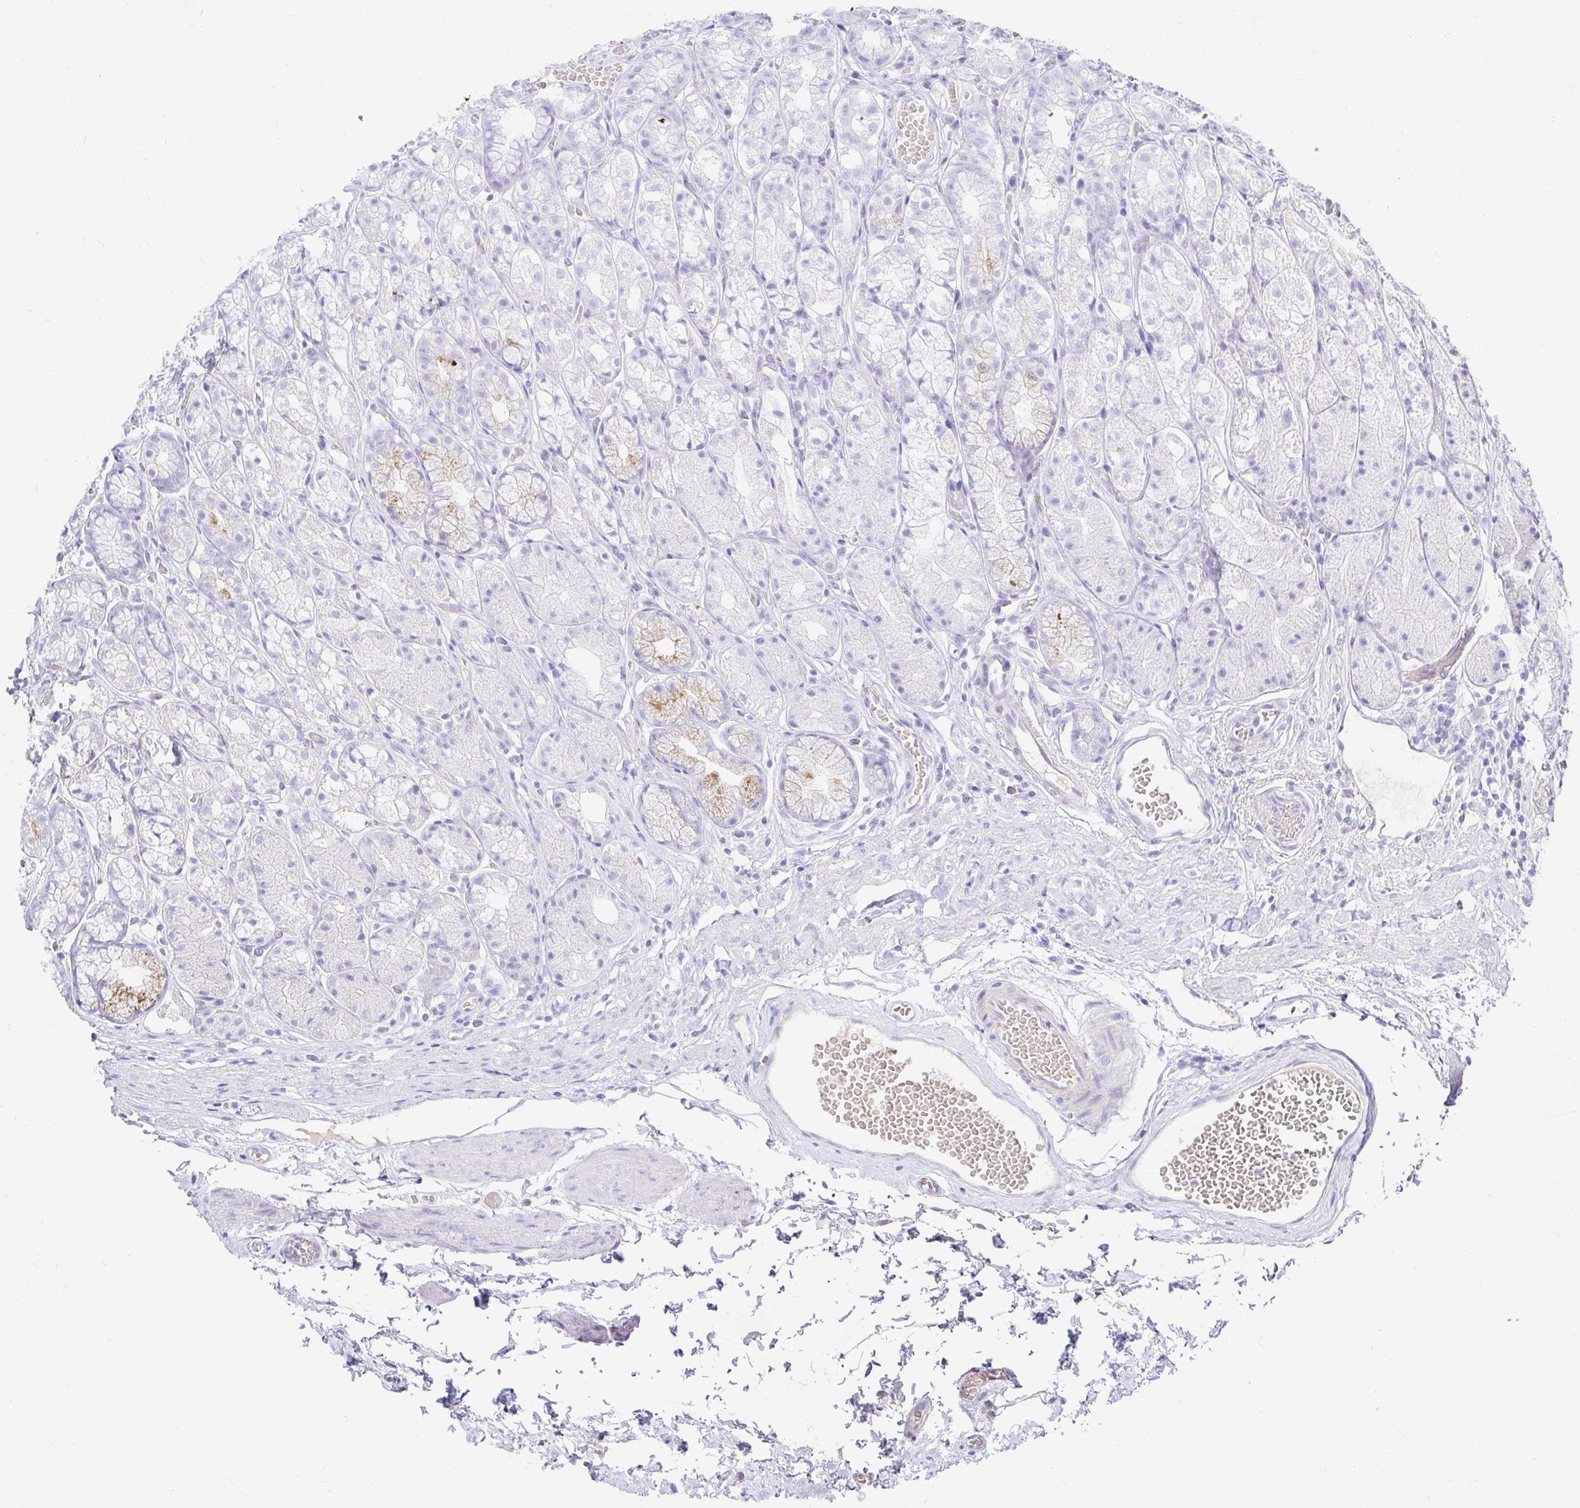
{"staining": {"intensity": "weak", "quantity": "<25%", "location": "cytoplasmic/membranous"}, "tissue": "stomach", "cell_type": "Glandular cells", "image_type": "normal", "snomed": [{"axis": "morphology", "description": "Normal tissue, NOS"}, {"axis": "topography", "description": "Smooth muscle"}, {"axis": "topography", "description": "Stomach"}], "caption": "The photomicrograph demonstrates no significant expression in glandular cells of stomach. (DAB immunohistochemistry (IHC) with hematoxylin counter stain).", "gene": "NR2E1", "patient": {"sex": "male", "age": 70}}